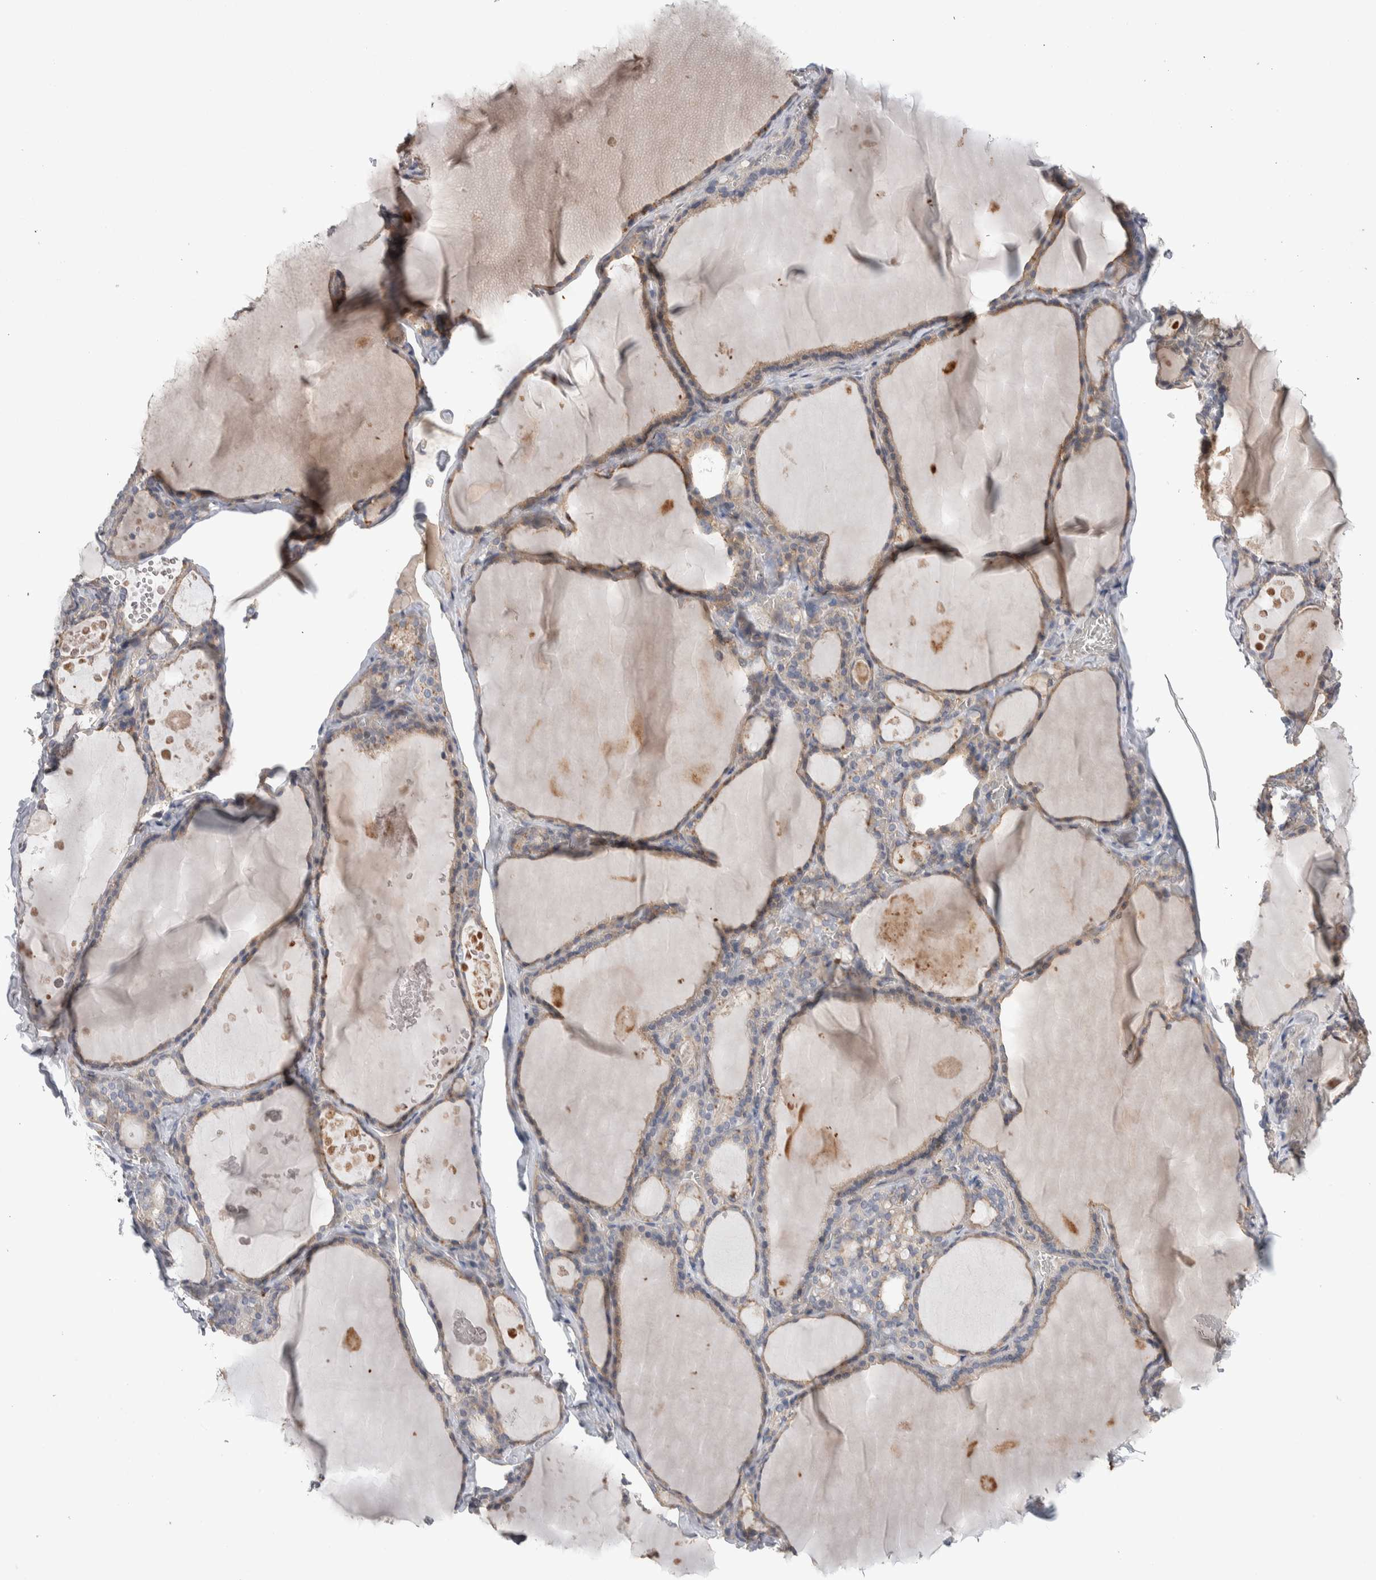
{"staining": {"intensity": "weak", "quantity": "<25%", "location": "cytoplasmic/membranous"}, "tissue": "thyroid gland", "cell_type": "Glandular cells", "image_type": "normal", "snomed": [{"axis": "morphology", "description": "Normal tissue, NOS"}, {"axis": "topography", "description": "Thyroid gland"}], "caption": "The micrograph shows no significant expression in glandular cells of thyroid gland.", "gene": "GCNA", "patient": {"sex": "male", "age": 56}}